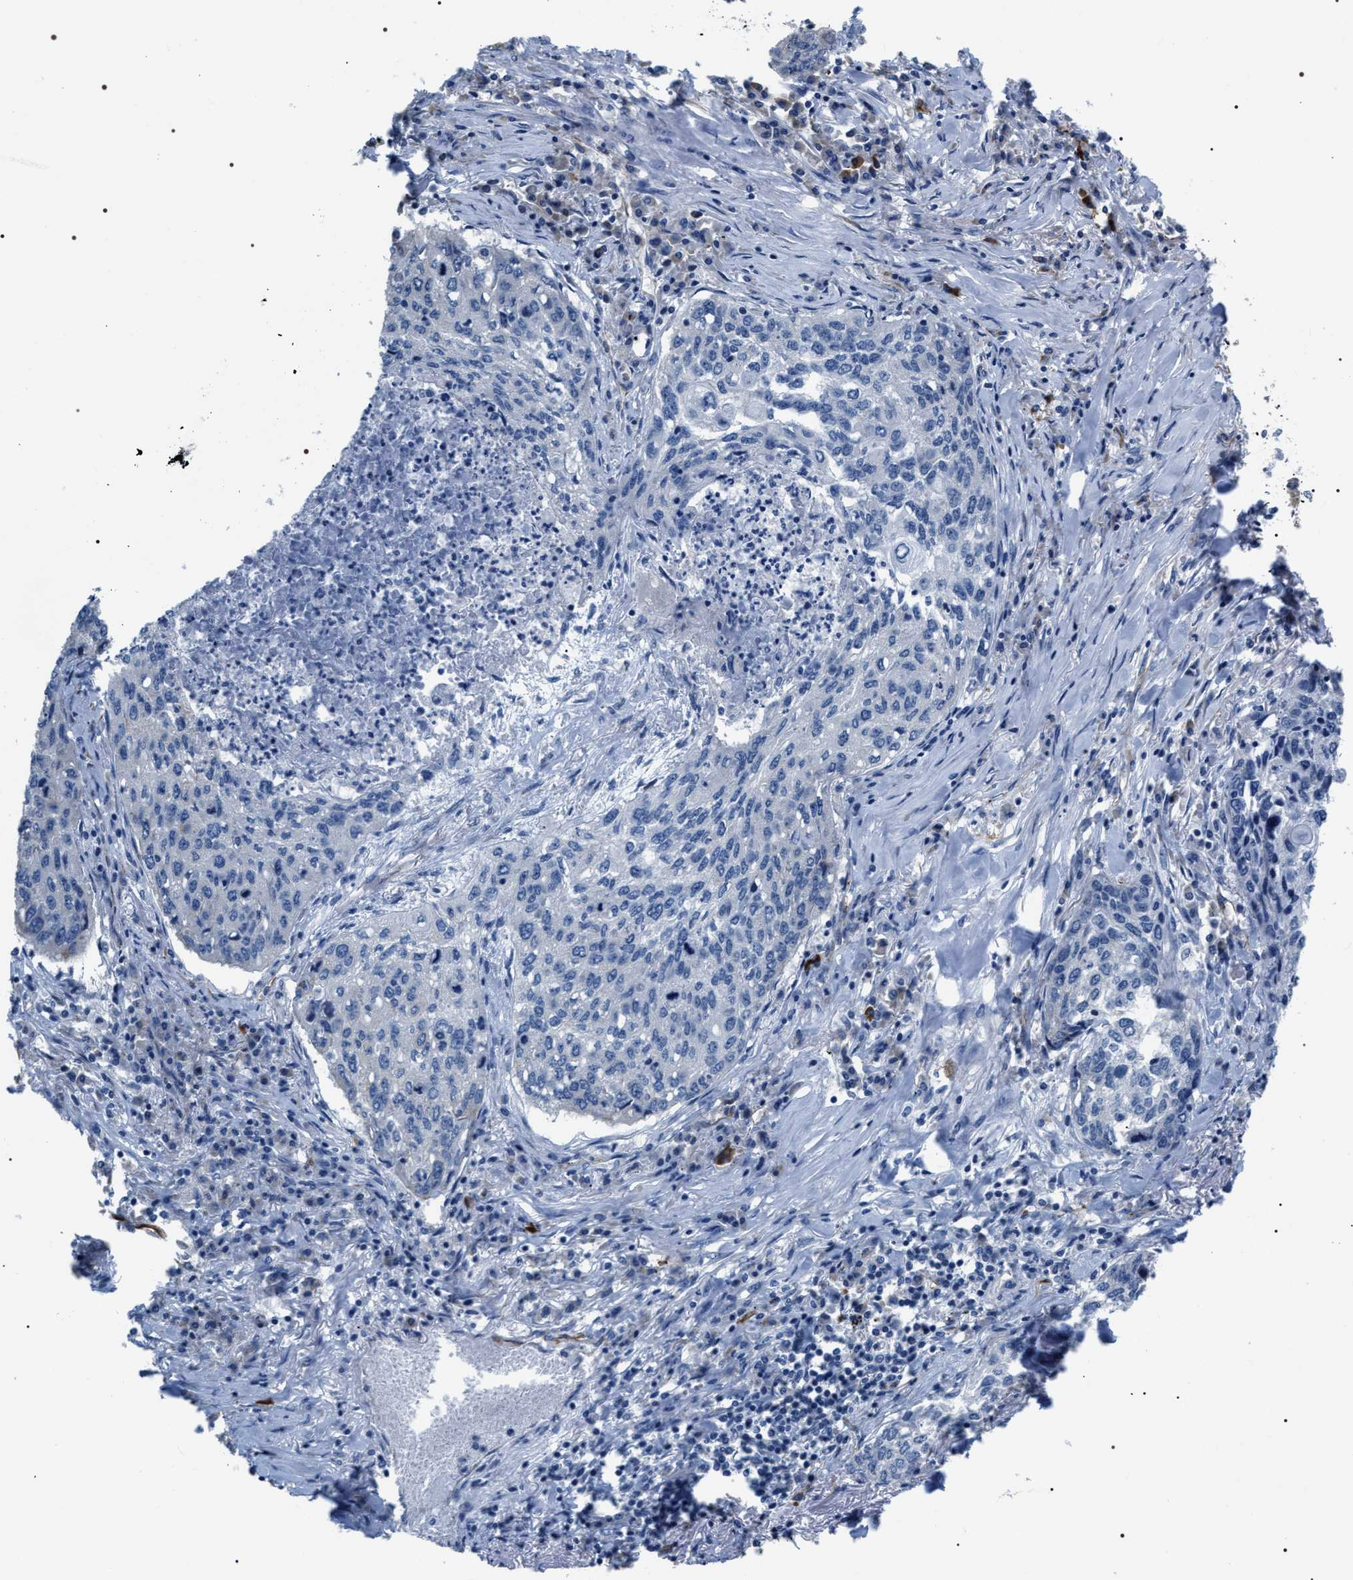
{"staining": {"intensity": "negative", "quantity": "none", "location": "none"}, "tissue": "lung cancer", "cell_type": "Tumor cells", "image_type": "cancer", "snomed": [{"axis": "morphology", "description": "Squamous cell carcinoma, NOS"}, {"axis": "topography", "description": "Lung"}], "caption": "The micrograph demonstrates no significant staining in tumor cells of lung squamous cell carcinoma. Nuclei are stained in blue.", "gene": "PKD1L1", "patient": {"sex": "female", "age": 63}}